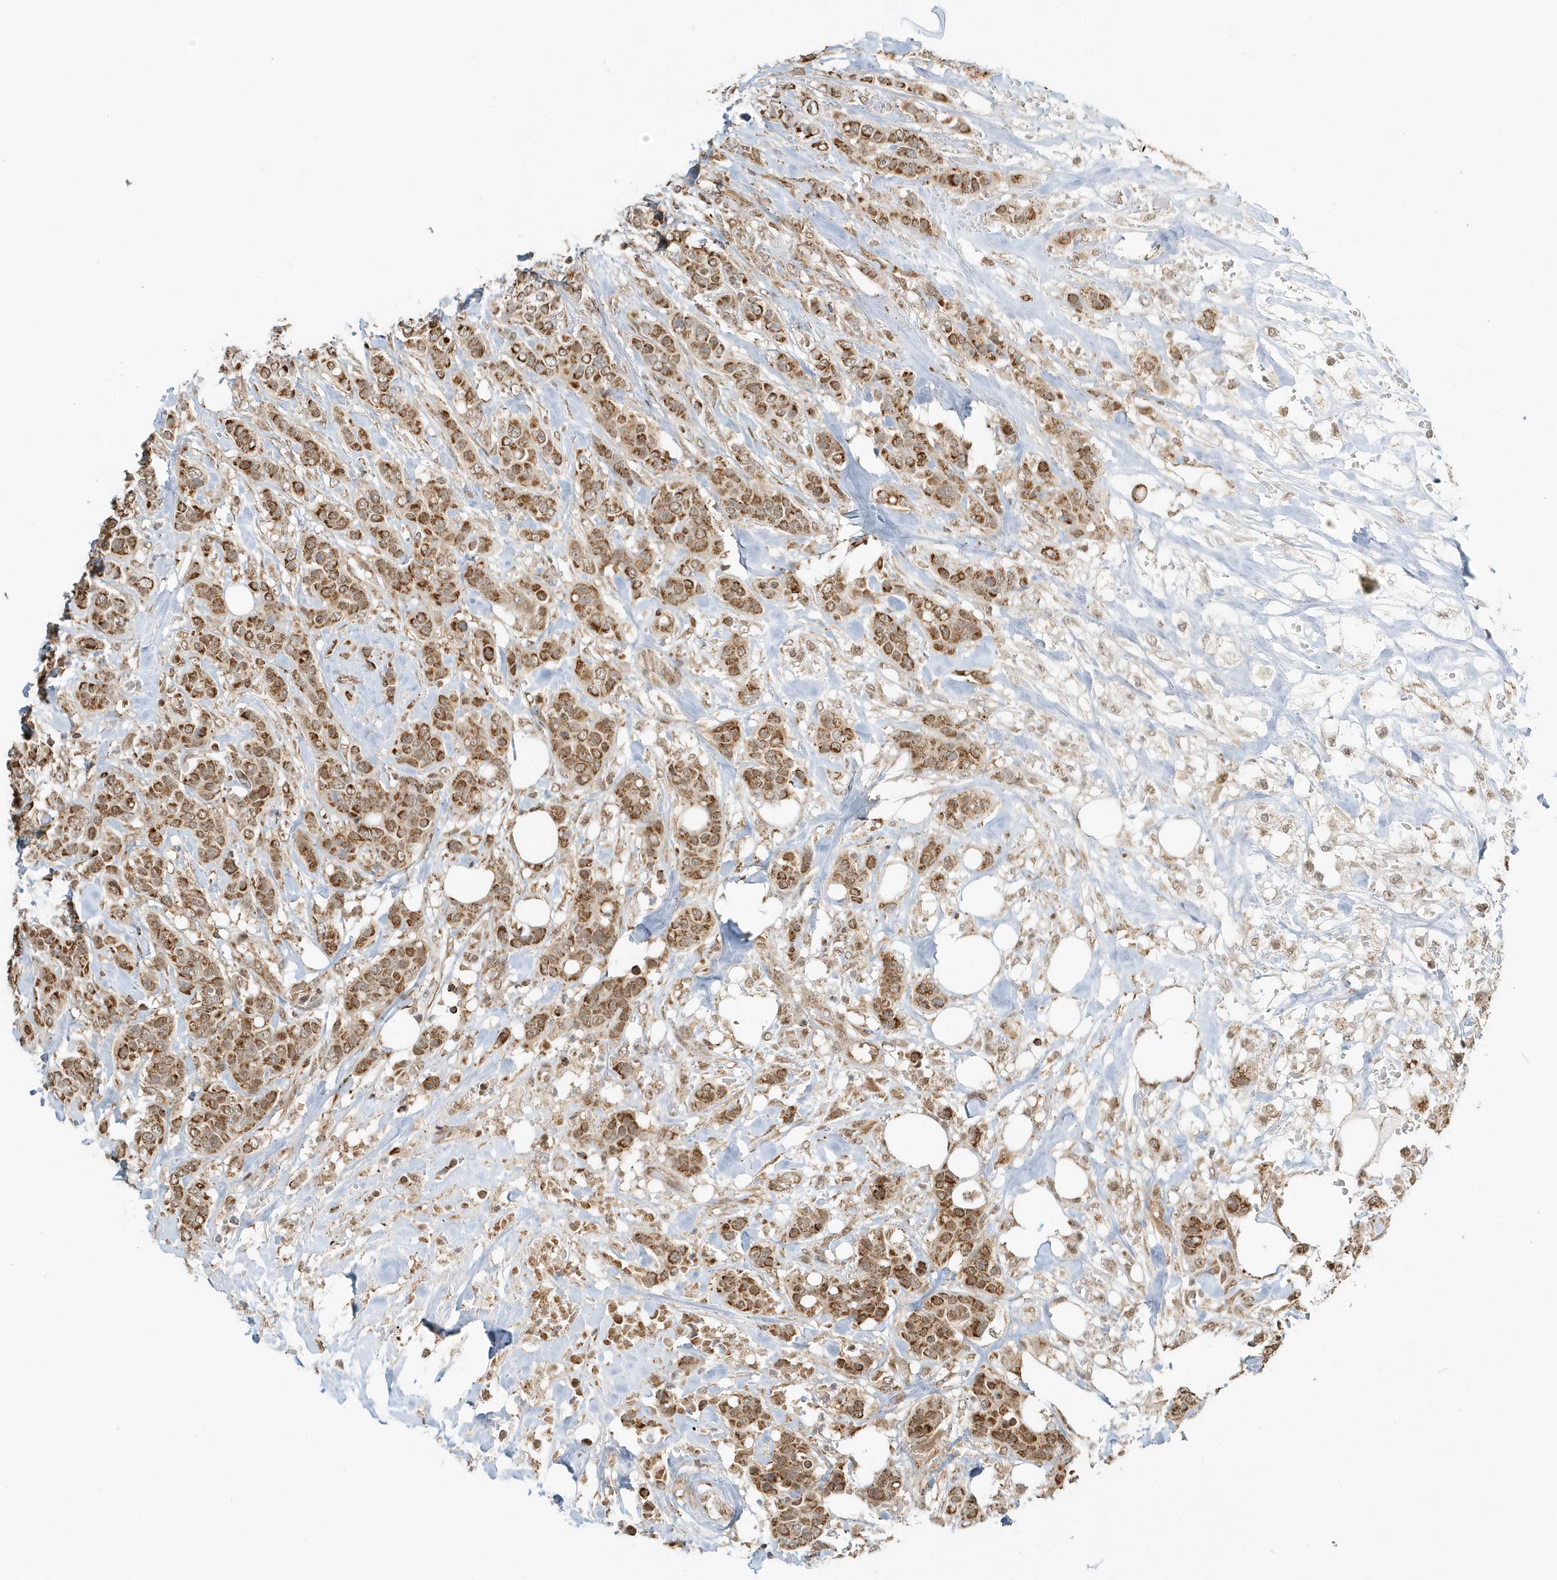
{"staining": {"intensity": "strong", "quantity": ">75%", "location": "cytoplasmic/membranous"}, "tissue": "breast cancer", "cell_type": "Tumor cells", "image_type": "cancer", "snomed": [{"axis": "morphology", "description": "Lobular carcinoma"}, {"axis": "topography", "description": "Breast"}], "caption": "Immunohistochemistry (IHC) histopathology image of human breast cancer (lobular carcinoma) stained for a protein (brown), which demonstrates high levels of strong cytoplasmic/membranous staining in approximately >75% of tumor cells.", "gene": "PSMD6", "patient": {"sex": "female", "age": 51}}